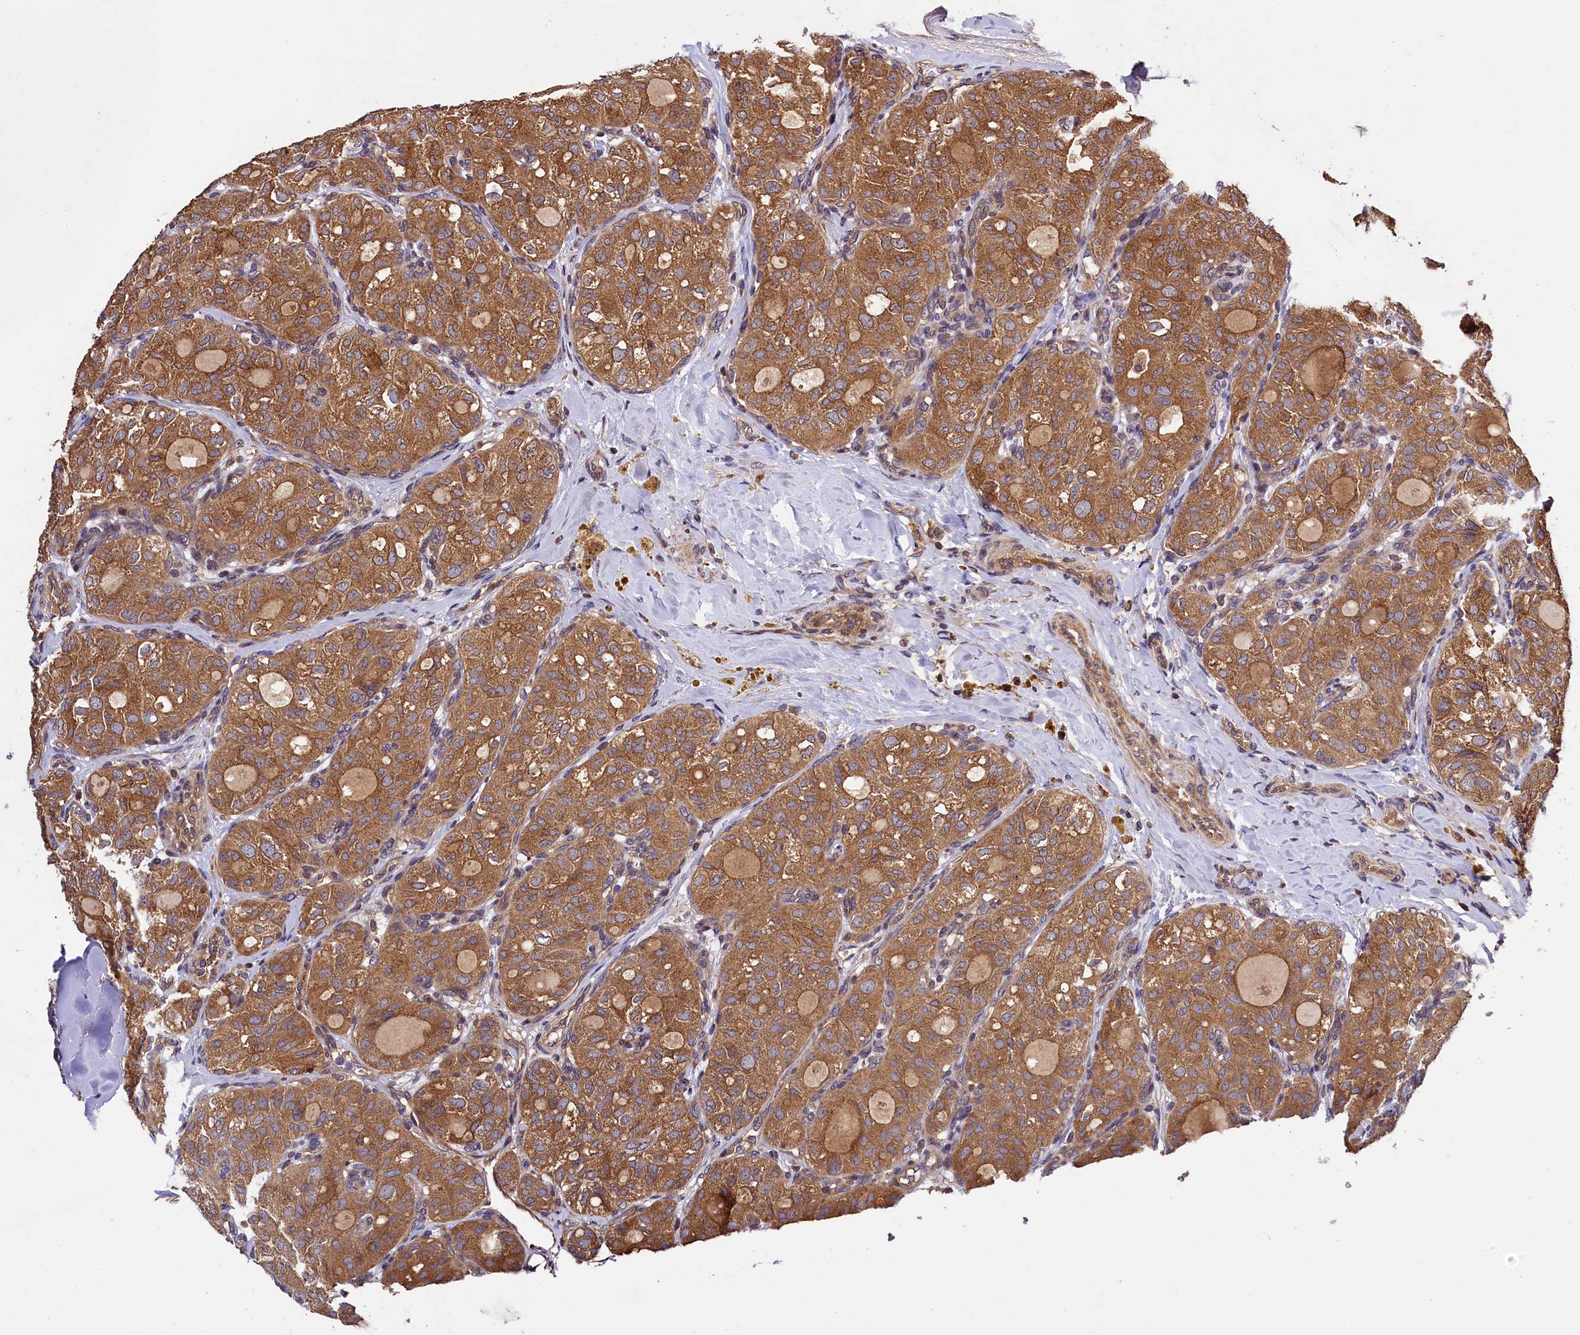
{"staining": {"intensity": "moderate", "quantity": ">75%", "location": "cytoplasmic/membranous"}, "tissue": "thyroid cancer", "cell_type": "Tumor cells", "image_type": "cancer", "snomed": [{"axis": "morphology", "description": "Follicular adenoma carcinoma, NOS"}, {"axis": "topography", "description": "Thyroid gland"}], "caption": "Immunohistochemistry staining of thyroid cancer, which reveals medium levels of moderate cytoplasmic/membranous staining in approximately >75% of tumor cells indicating moderate cytoplasmic/membranous protein expression. The staining was performed using DAB (3,3'-diaminobenzidine) (brown) for protein detection and nuclei were counterstained in hematoxylin (blue).", "gene": "KLC2", "patient": {"sex": "male", "age": 75}}